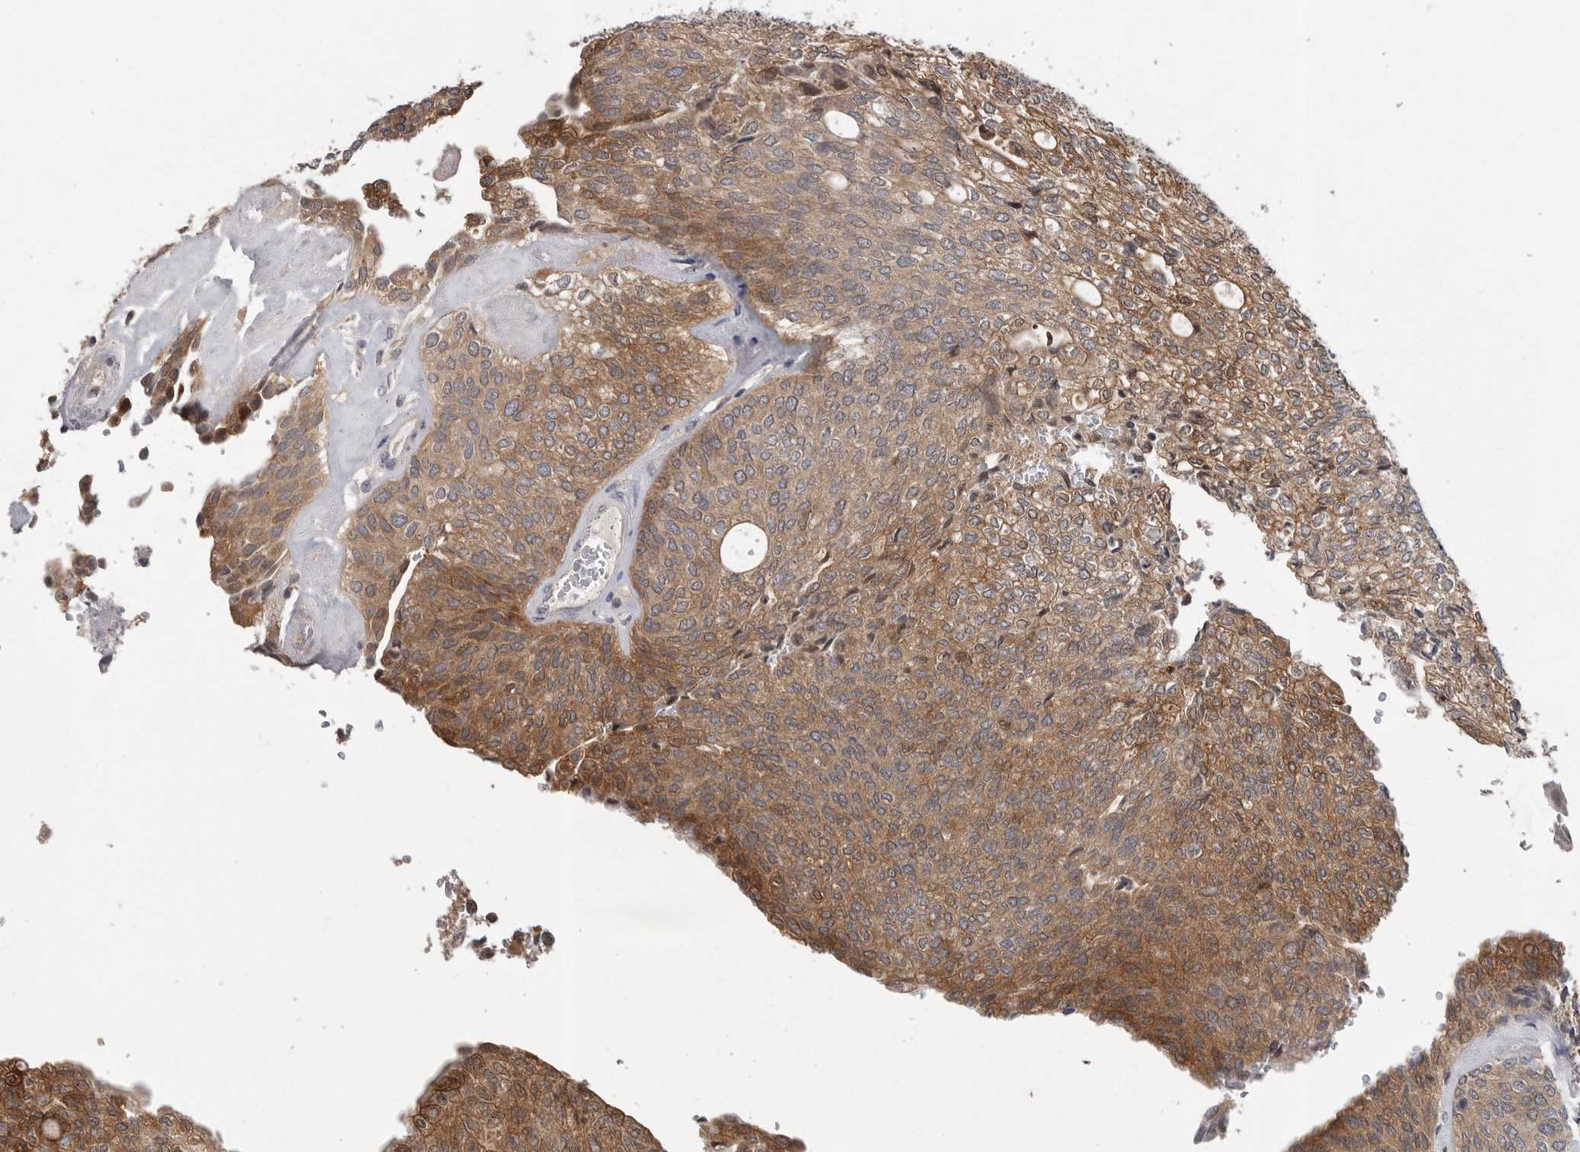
{"staining": {"intensity": "moderate", "quantity": ">75%", "location": "cytoplasmic/membranous"}, "tissue": "urothelial cancer", "cell_type": "Tumor cells", "image_type": "cancer", "snomed": [{"axis": "morphology", "description": "Urothelial carcinoma, Low grade"}, {"axis": "topography", "description": "Urinary bladder"}], "caption": "A brown stain highlights moderate cytoplasmic/membranous positivity of a protein in human urothelial cancer tumor cells.", "gene": "RALGPS2", "patient": {"sex": "female", "age": 79}}